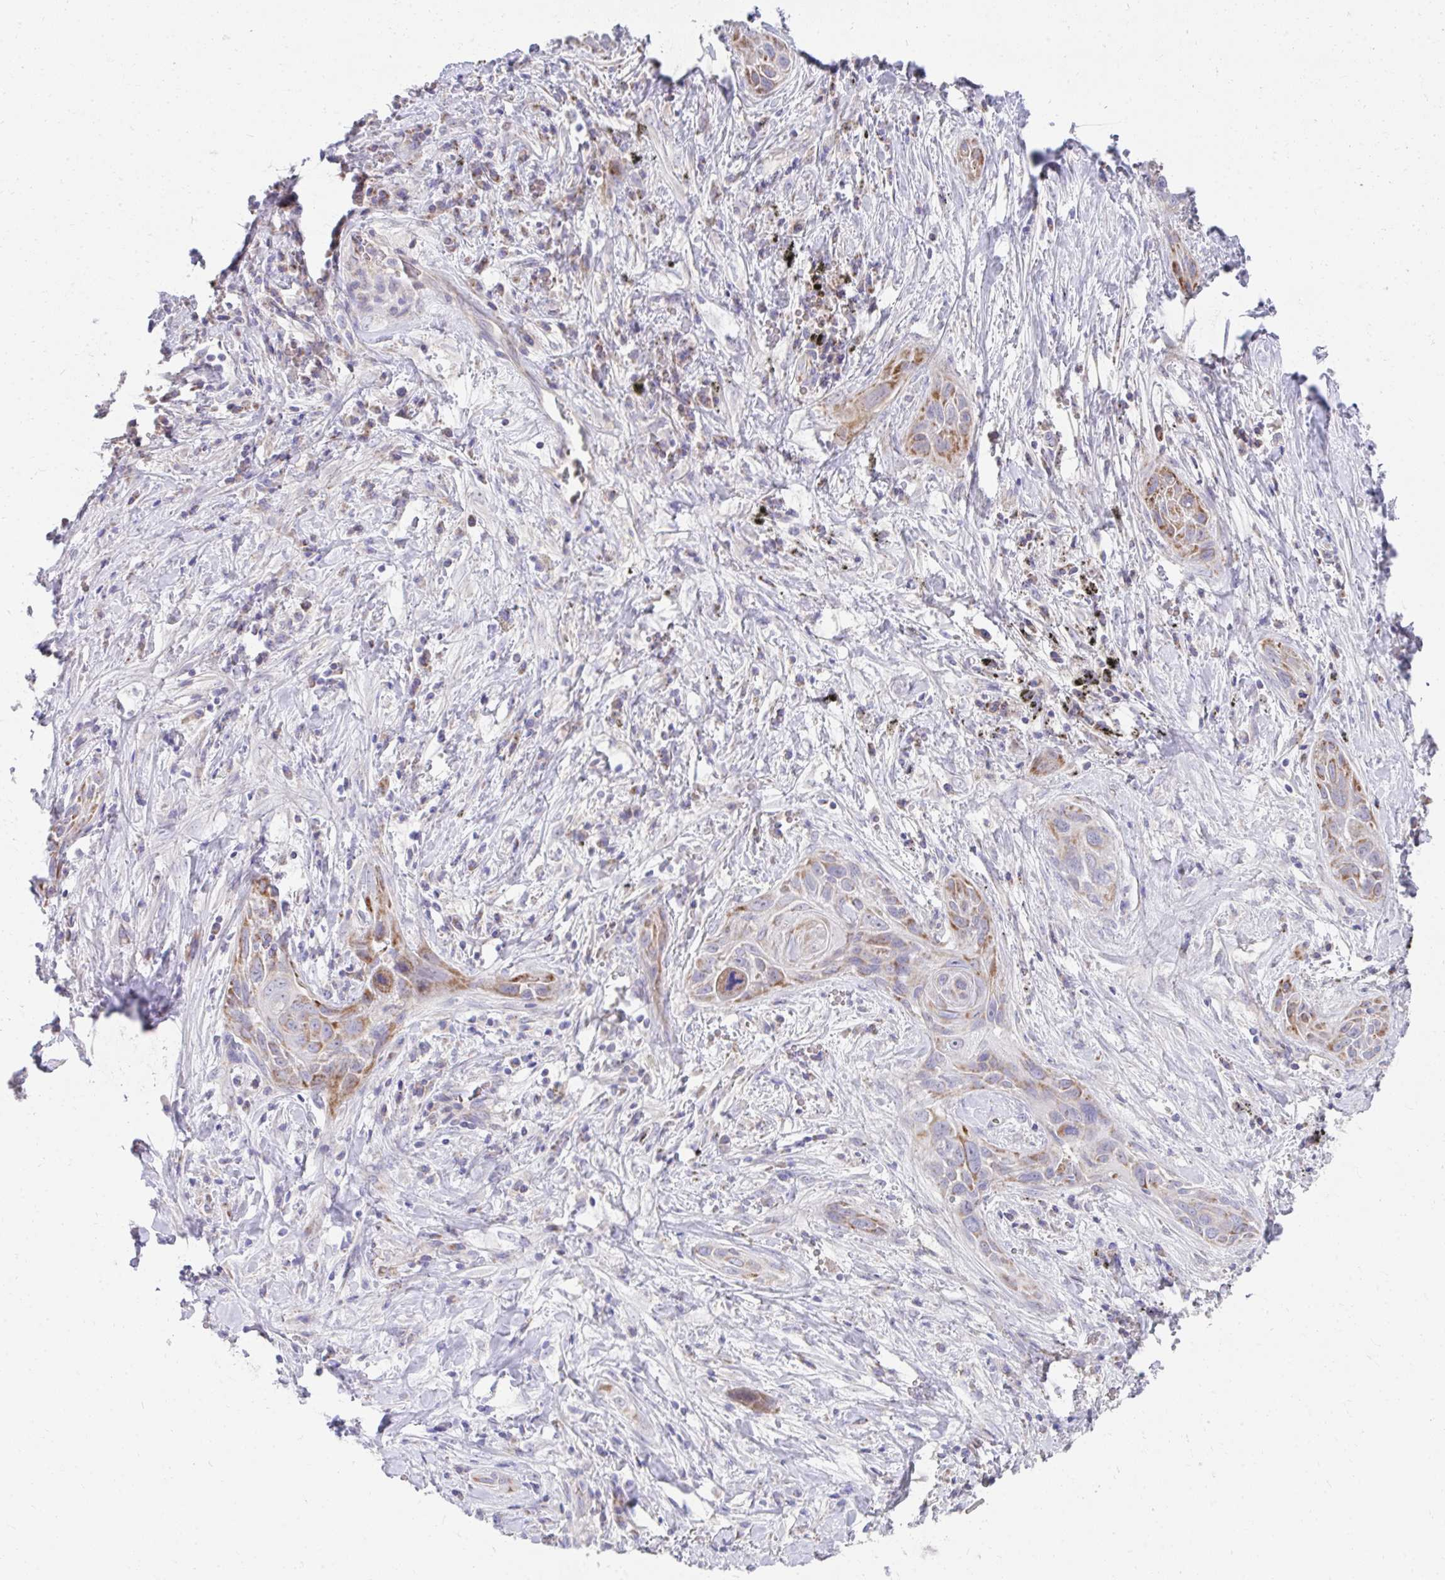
{"staining": {"intensity": "moderate", "quantity": "25%-75%", "location": "cytoplasmic/membranous"}, "tissue": "lung cancer", "cell_type": "Tumor cells", "image_type": "cancer", "snomed": [{"axis": "morphology", "description": "Squamous cell carcinoma, NOS"}, {"axis": "topography", "description": "Lung"}], "caption": "The image displays a brown stain indicating the presence of a protein in the cytoplasmic/membranous of tumor cells in squamous cell carcinoma (lung). The protein is stained brown, and the nuclei are stained in blue (DAB (3,3'-diaminobenzidine) IHC with brightfield microscopy, high magnification).", "gene": "PRRG3", "patient": {"sex": "male", "age": 79}}